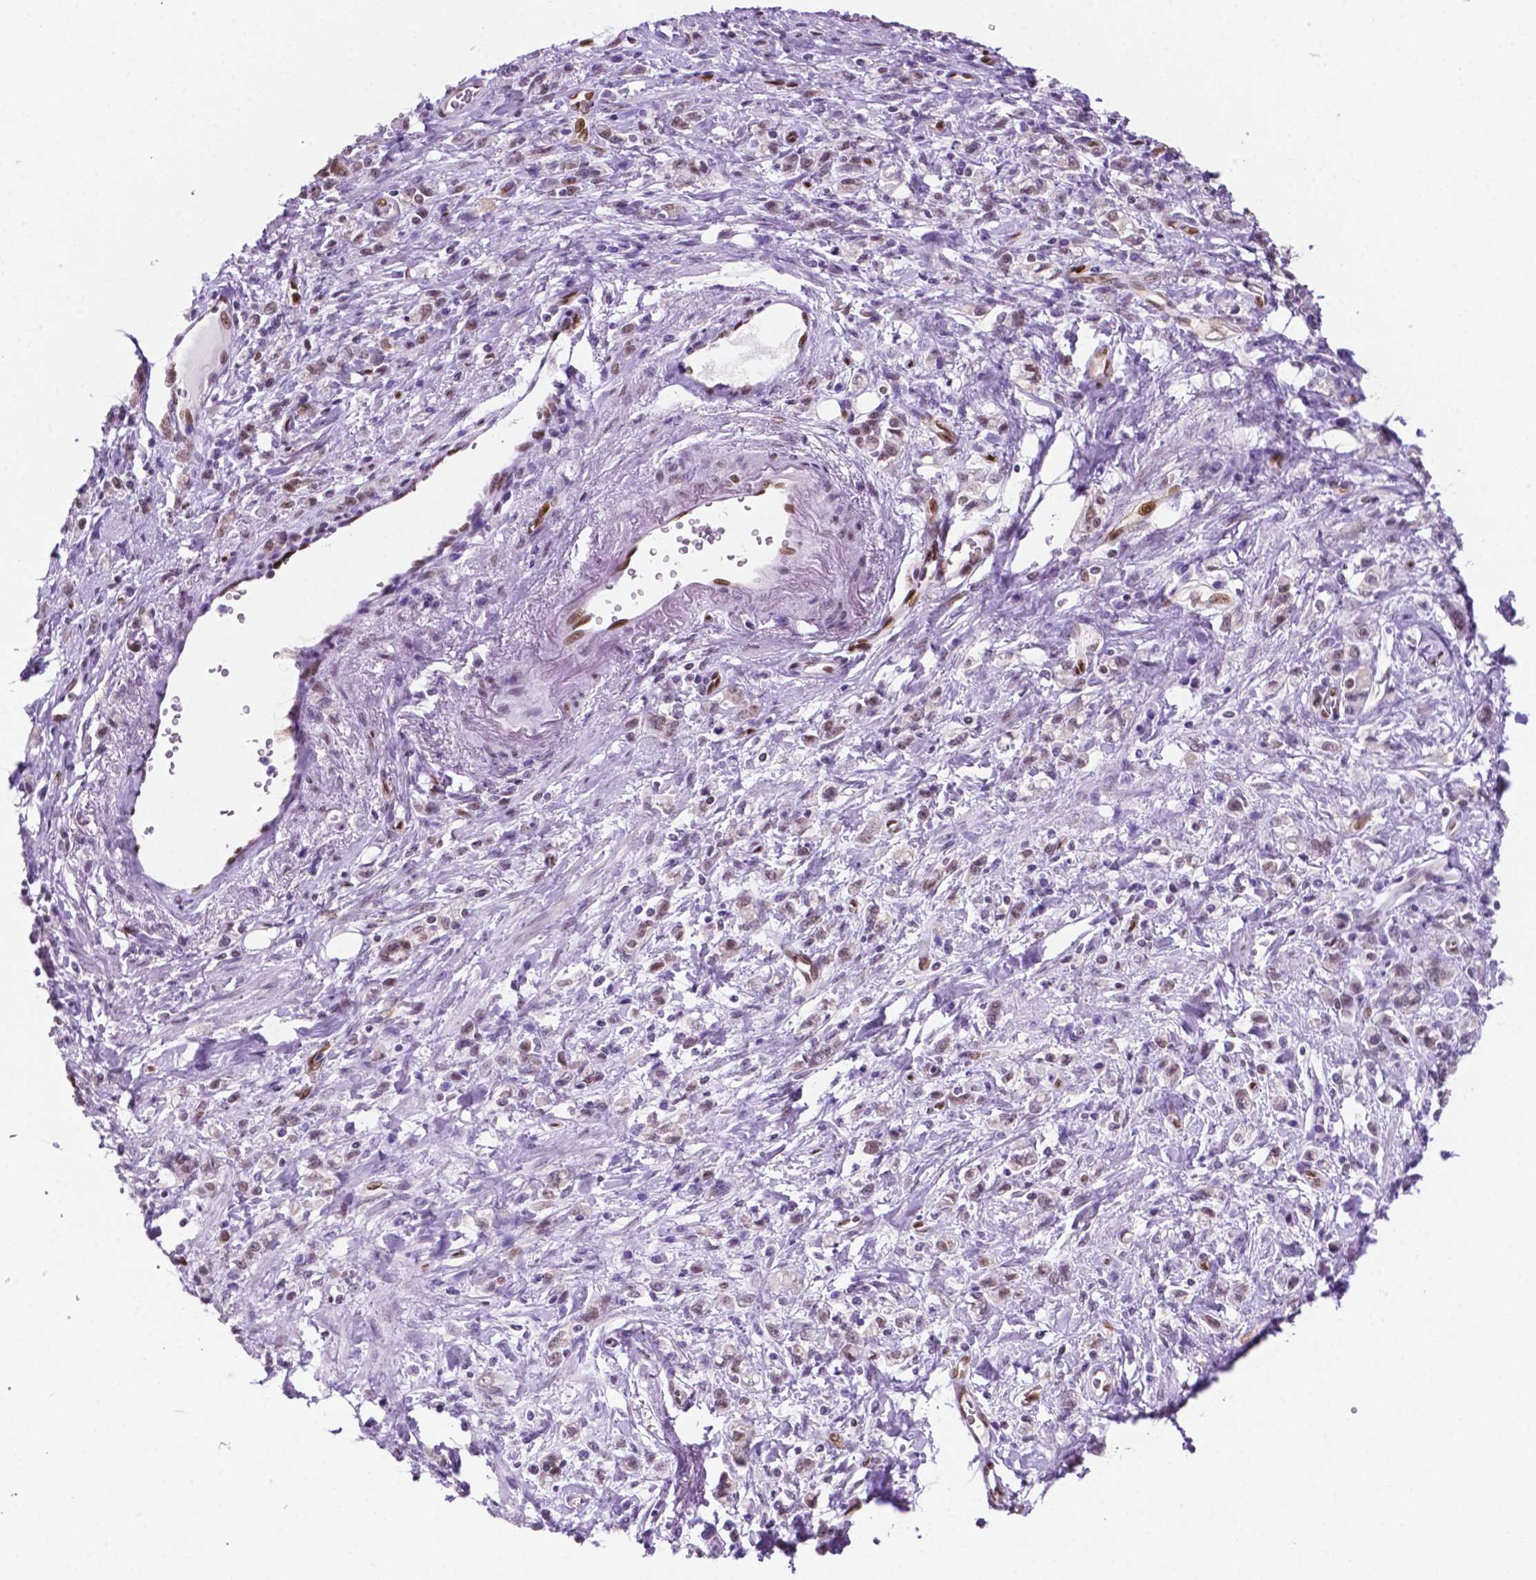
{"staining": {"intensity": "weak", "quantity": "<25%", "location": "nuclear"}, "tissue": "stomach cancer", "cell_type": "Tumor cells", "image_type": "cancer", "snomed": [{"axis": "morphology", "description": "Adenocarcinoma, NOS"}, {"axis": "topography", "description": "Stomach"}], "caption": "Immunohistochemistry (IHC) image of stomach cancer (adenocarcinoma) stained for a protein (brown), which exhibits no positivity in tumor cells. (DAB (3,3'-diaminobenzidine) IHC visualized using brightfield microscopy, high magnification).", "gene": "ERF", "patient": {"sex": "male", "age": 77}}